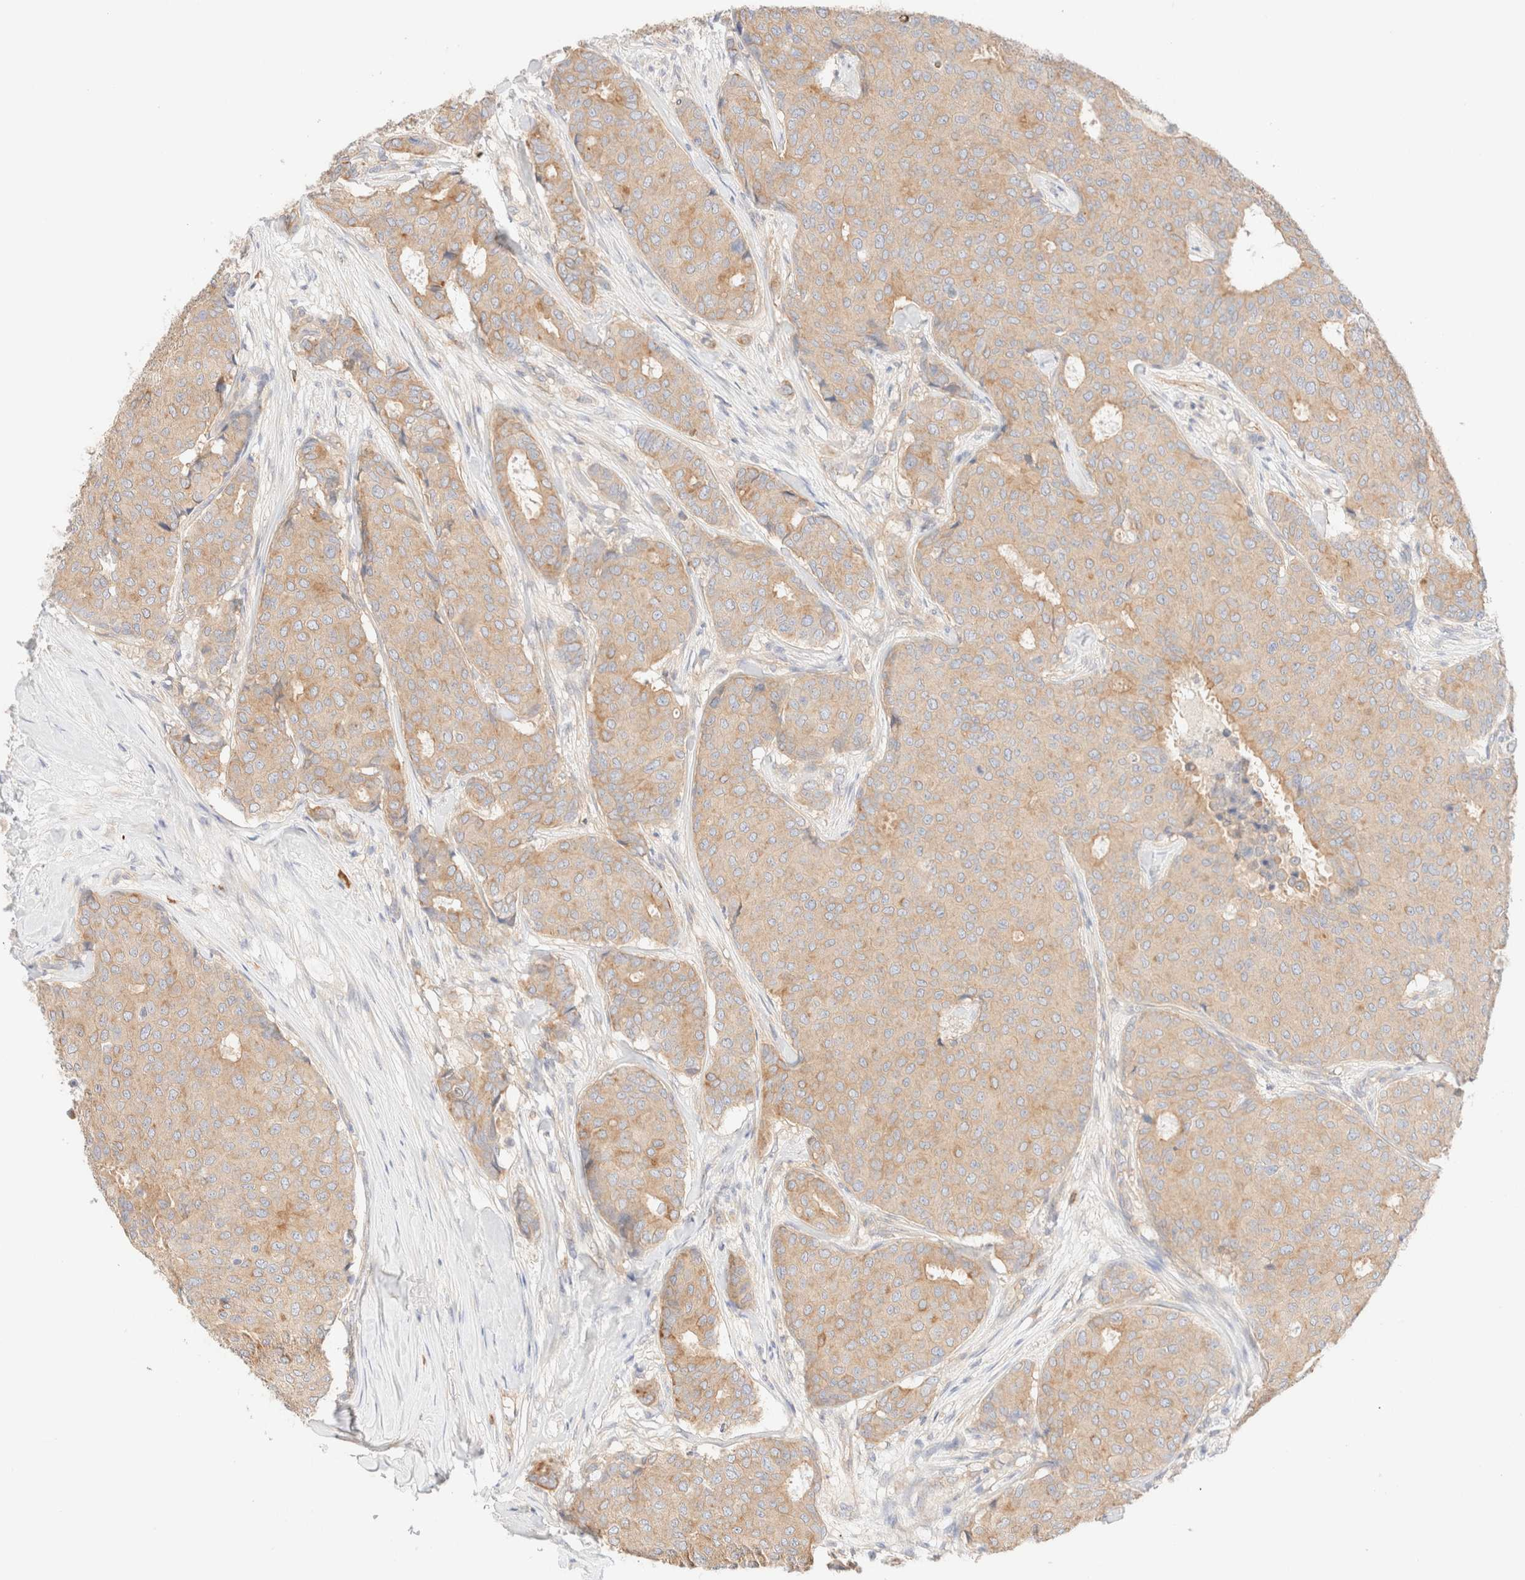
{"staining": {"intensity": "weak", "quantity": ">75%", "location": "cytoplasmic/membranous"}, "tissue": "breast cancer", "cell_type": "Tumor cells", "image_type": "cancer", "snomed": [{"axis": "morphology", "description": "Duct carcinoma"}, {"axis": "topography", "description": "Breast"}], "caption": "An immunohistochemistry (IHC) micrograph of tumor tissue is shown. Protein staining in brown highlights weak cytoplasmic/membranous positivity in breast cancer within tumor cells.", "gene": "NIBAN2", "patient": {"sex": "female", "age": 75}}